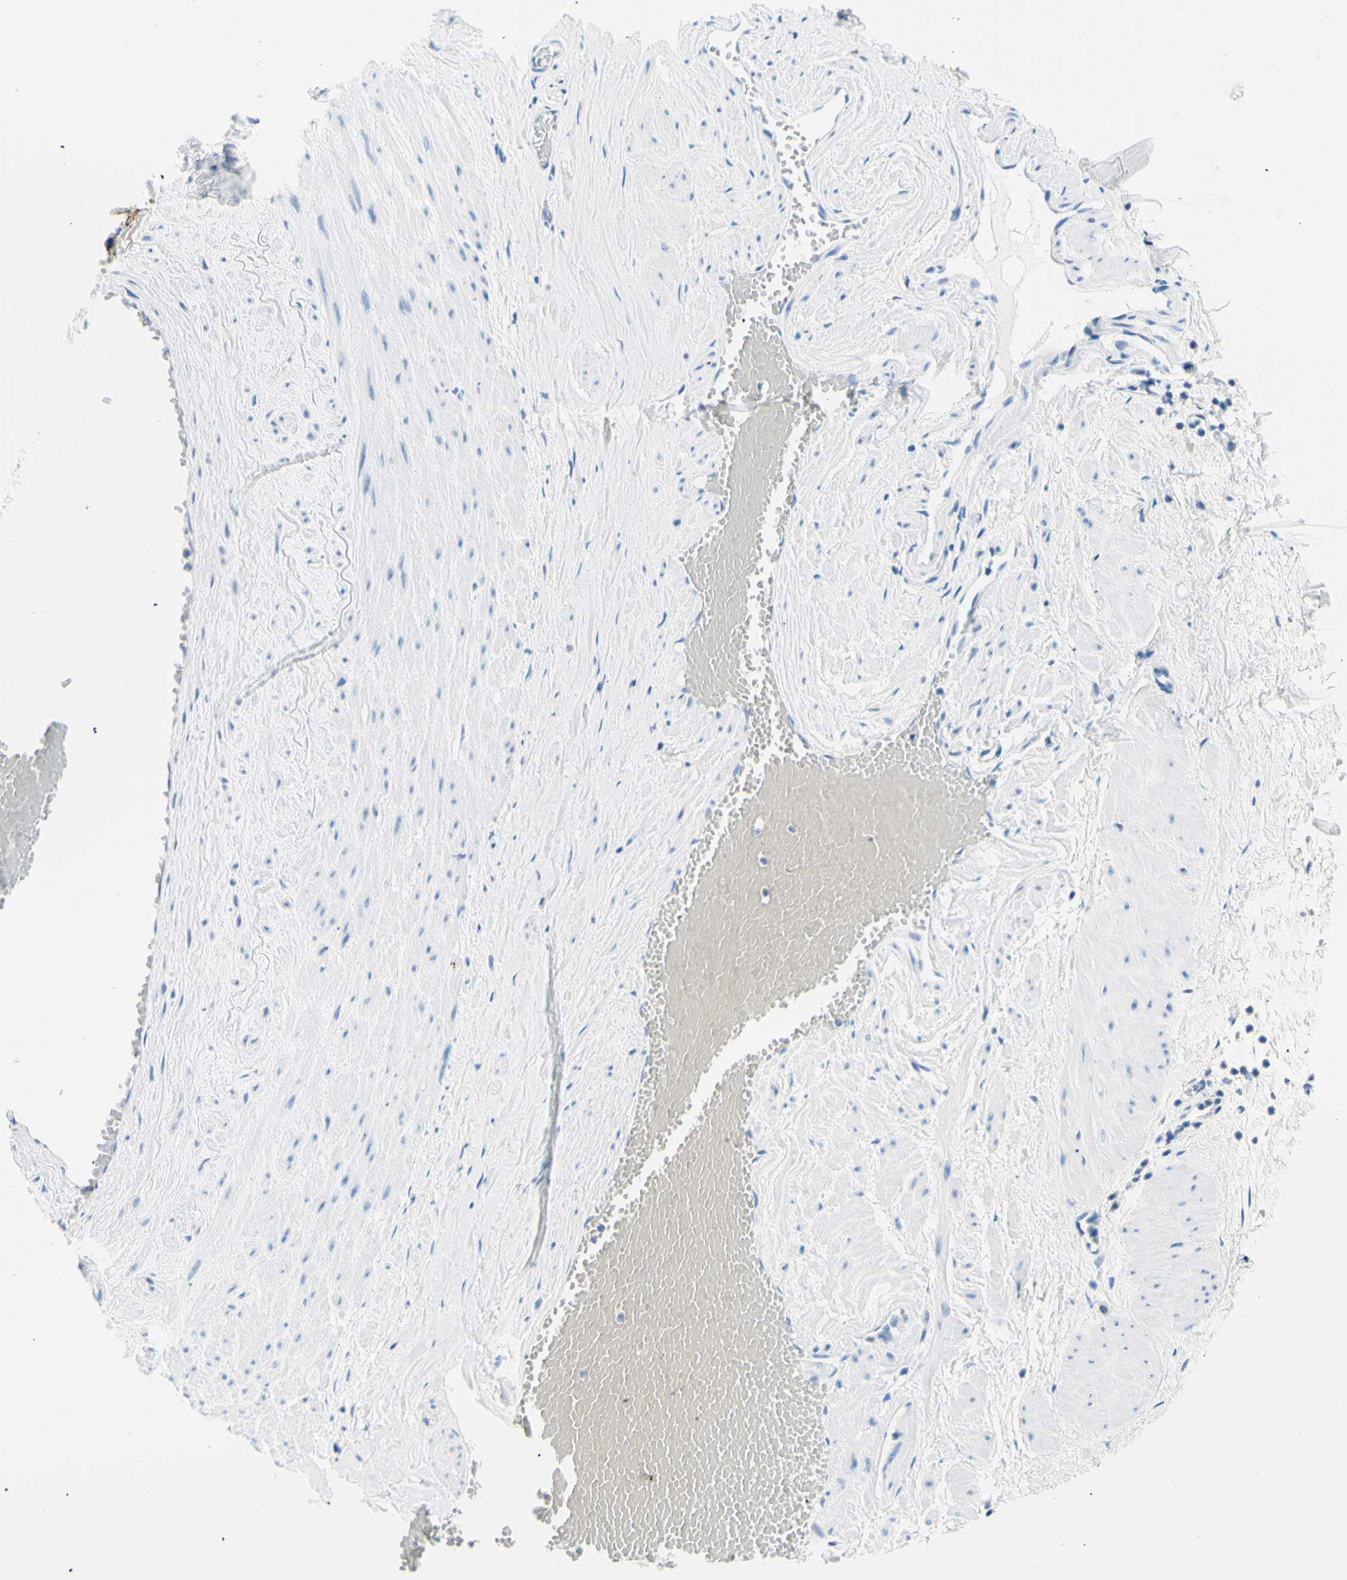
{"staining": {"intensity": "negative", "quantity": "none", "location": "none"}, "tissue": "adipose tissue", "cell_type": "Adipocytes", "image_type": "normal", "snomed": [{"axis": "morphology", "description": "Normal tissue, NOS"}, {"axis": "topography", "description": "Soft tissue"}, {"axis": "topography", "description": "Vascular tissue"}], "caption": "Immunohistochemistry histopathology image of normal adipose tissue: adipose tissue stained with DAB exhibits no significant protein staining in adipocytes. (DAB (3,3'-diaminobenzidine) IHC, high magnification).", "gene": "HPCA", "patient": {"sex": "female", "age": 35}}